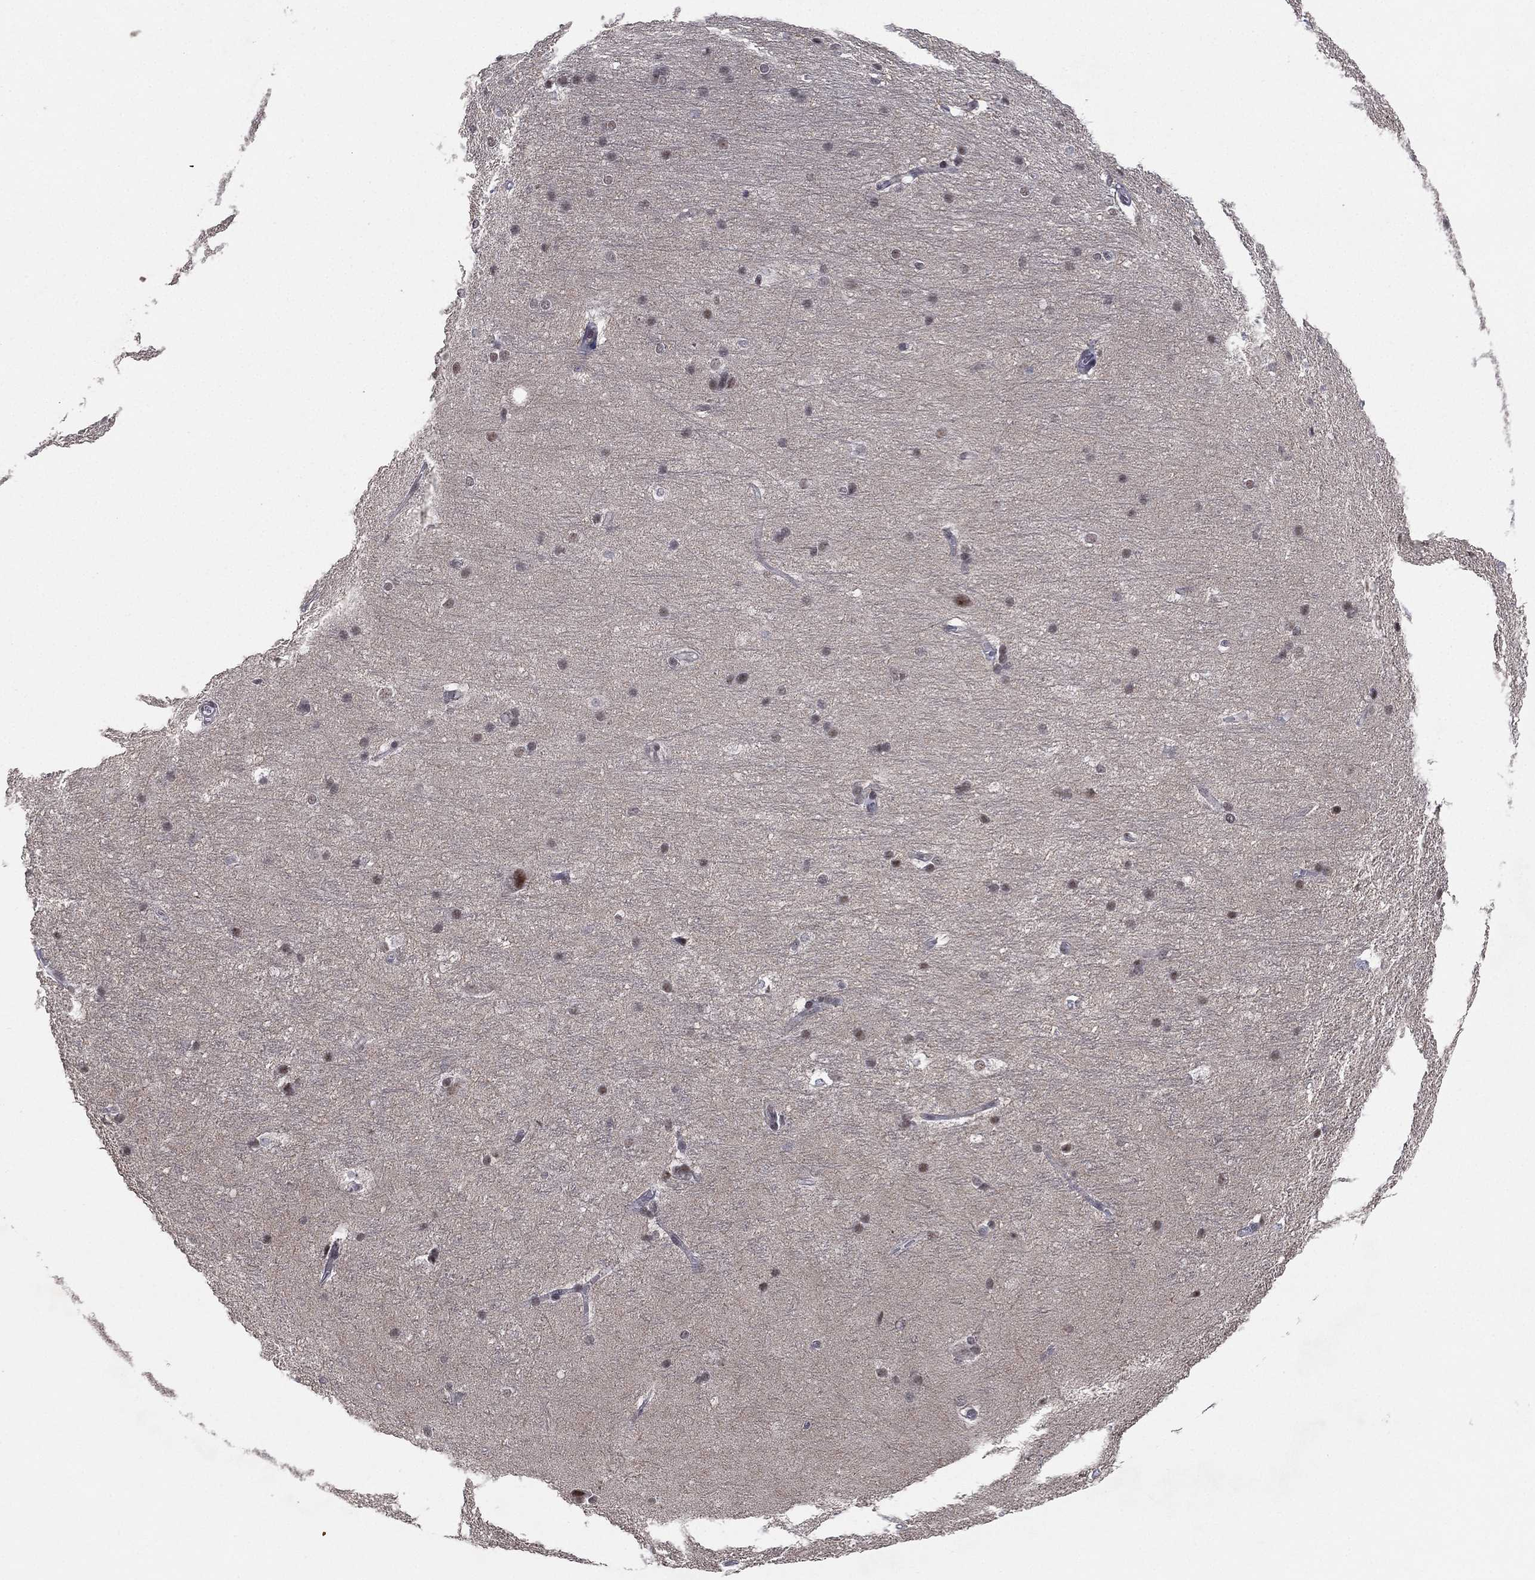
{"staining": {"intensity": "negative", "quantity": "none", "location": "none"}, "tissue": "hippocampus", "cell_type": "Glial cells", "image_type": "normal", "snomed": [{"axis": "morphology", "description": "Normal tissue, NOS"}, {"axis": "topography", "description": "Cerebral cortex"}, {"axis": "topography", "description": "Hippocampus"}], "caption": "The histopathology image displays no significant positivity in glial cells of hippocampus. (Immunohistochemistry (ihc), brightfield microscopy, high magnification).", "gene": "DGCR8", "patient": {"sex": "female", "age": 19}}